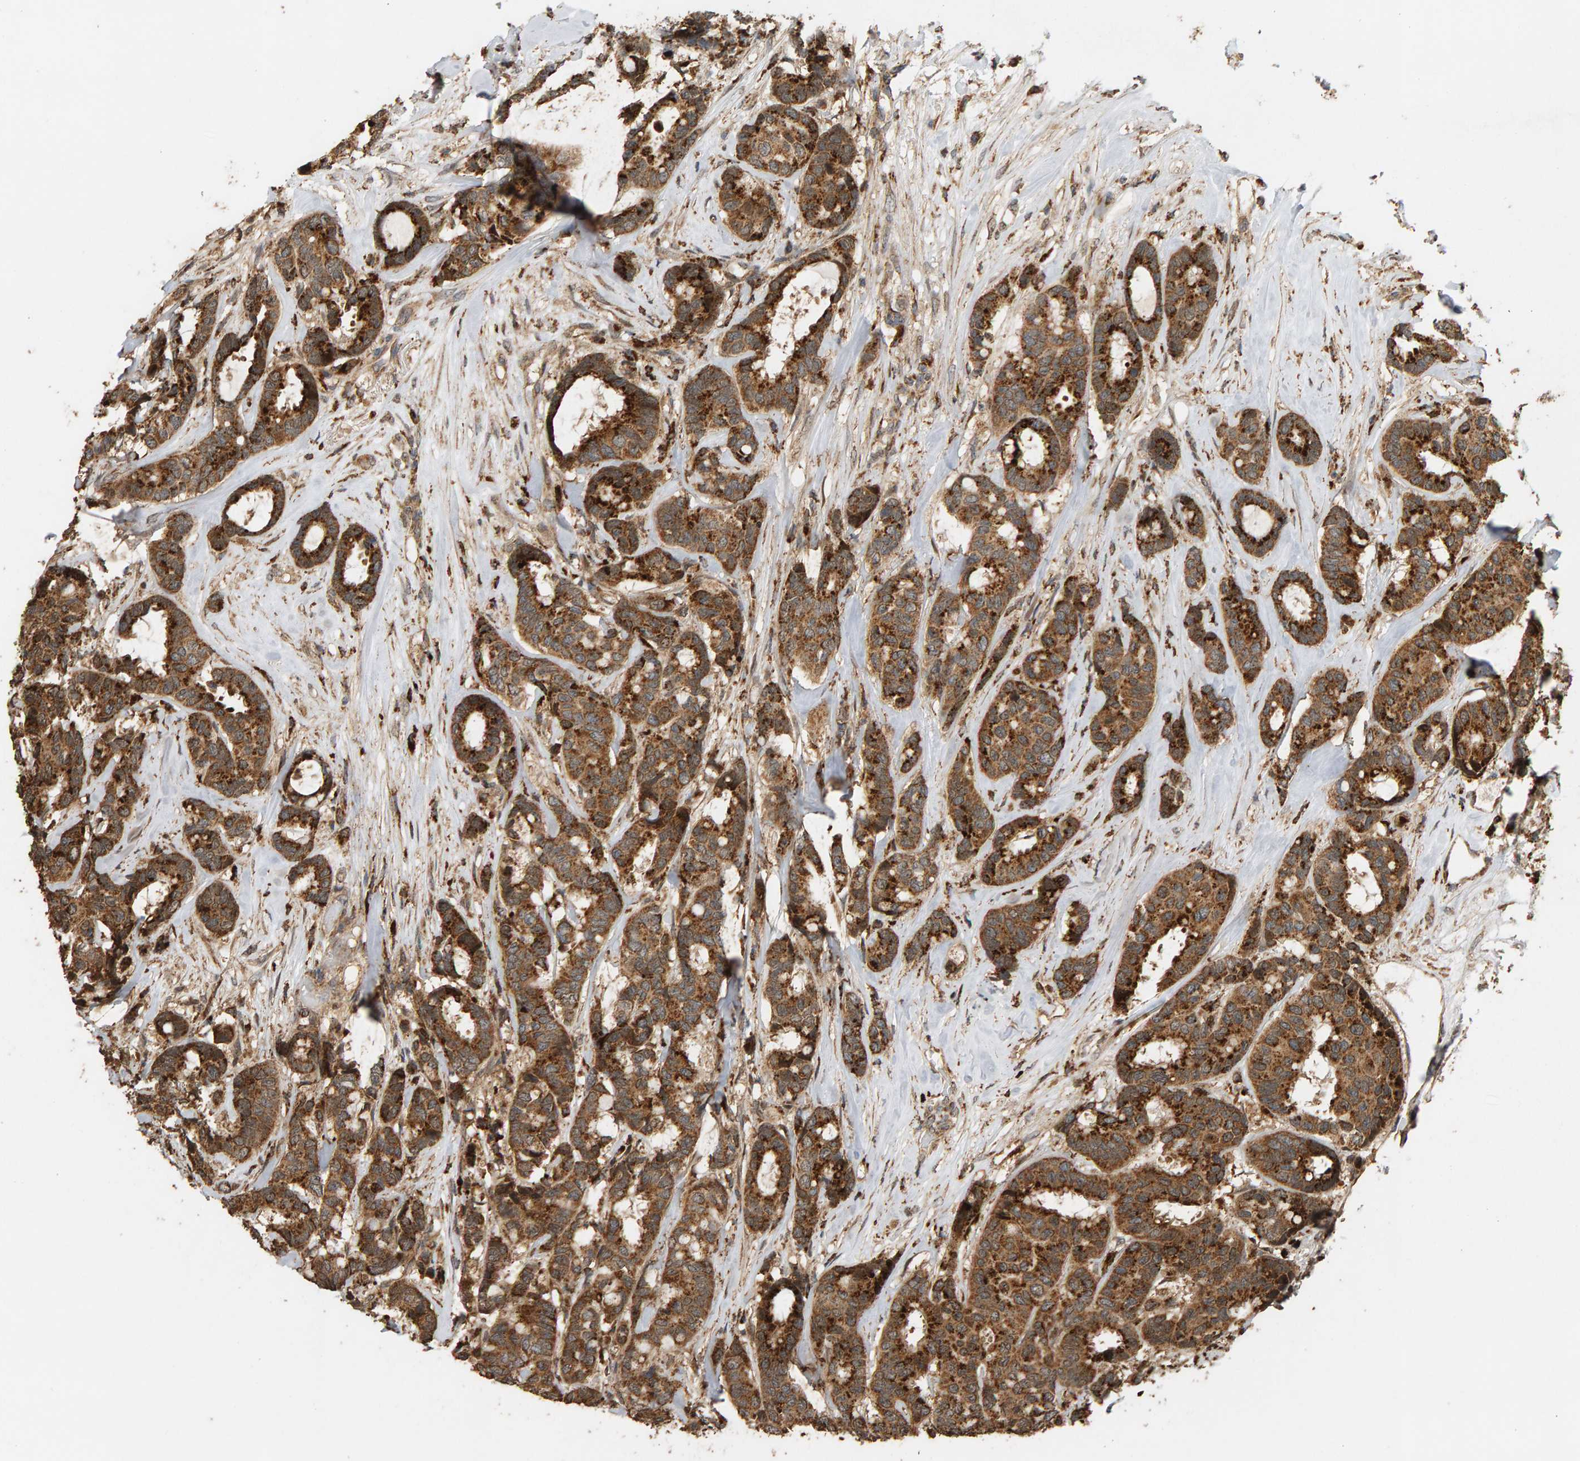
{"staining": {"intensity": "strong", "quantity": ">75%", "location": "cytoplasmic/membranous"}, "tissue": "breast cancer", "cell_type": "Tumor cells", "image_type": "cancer", "snomed": [{"axis": "morphology", "description": "Duct carcinoma"}, {"axis": "topography", "description": "Breast"}], "caption": "Immunohistochemical staining of intraductal carcinoma (breast) demonstrates strong cytoplasmic/membranous protein expression in about >75% of tumor cells.", "gene": "GSTK1", "patient": {"sex": "female", "age": 87}}